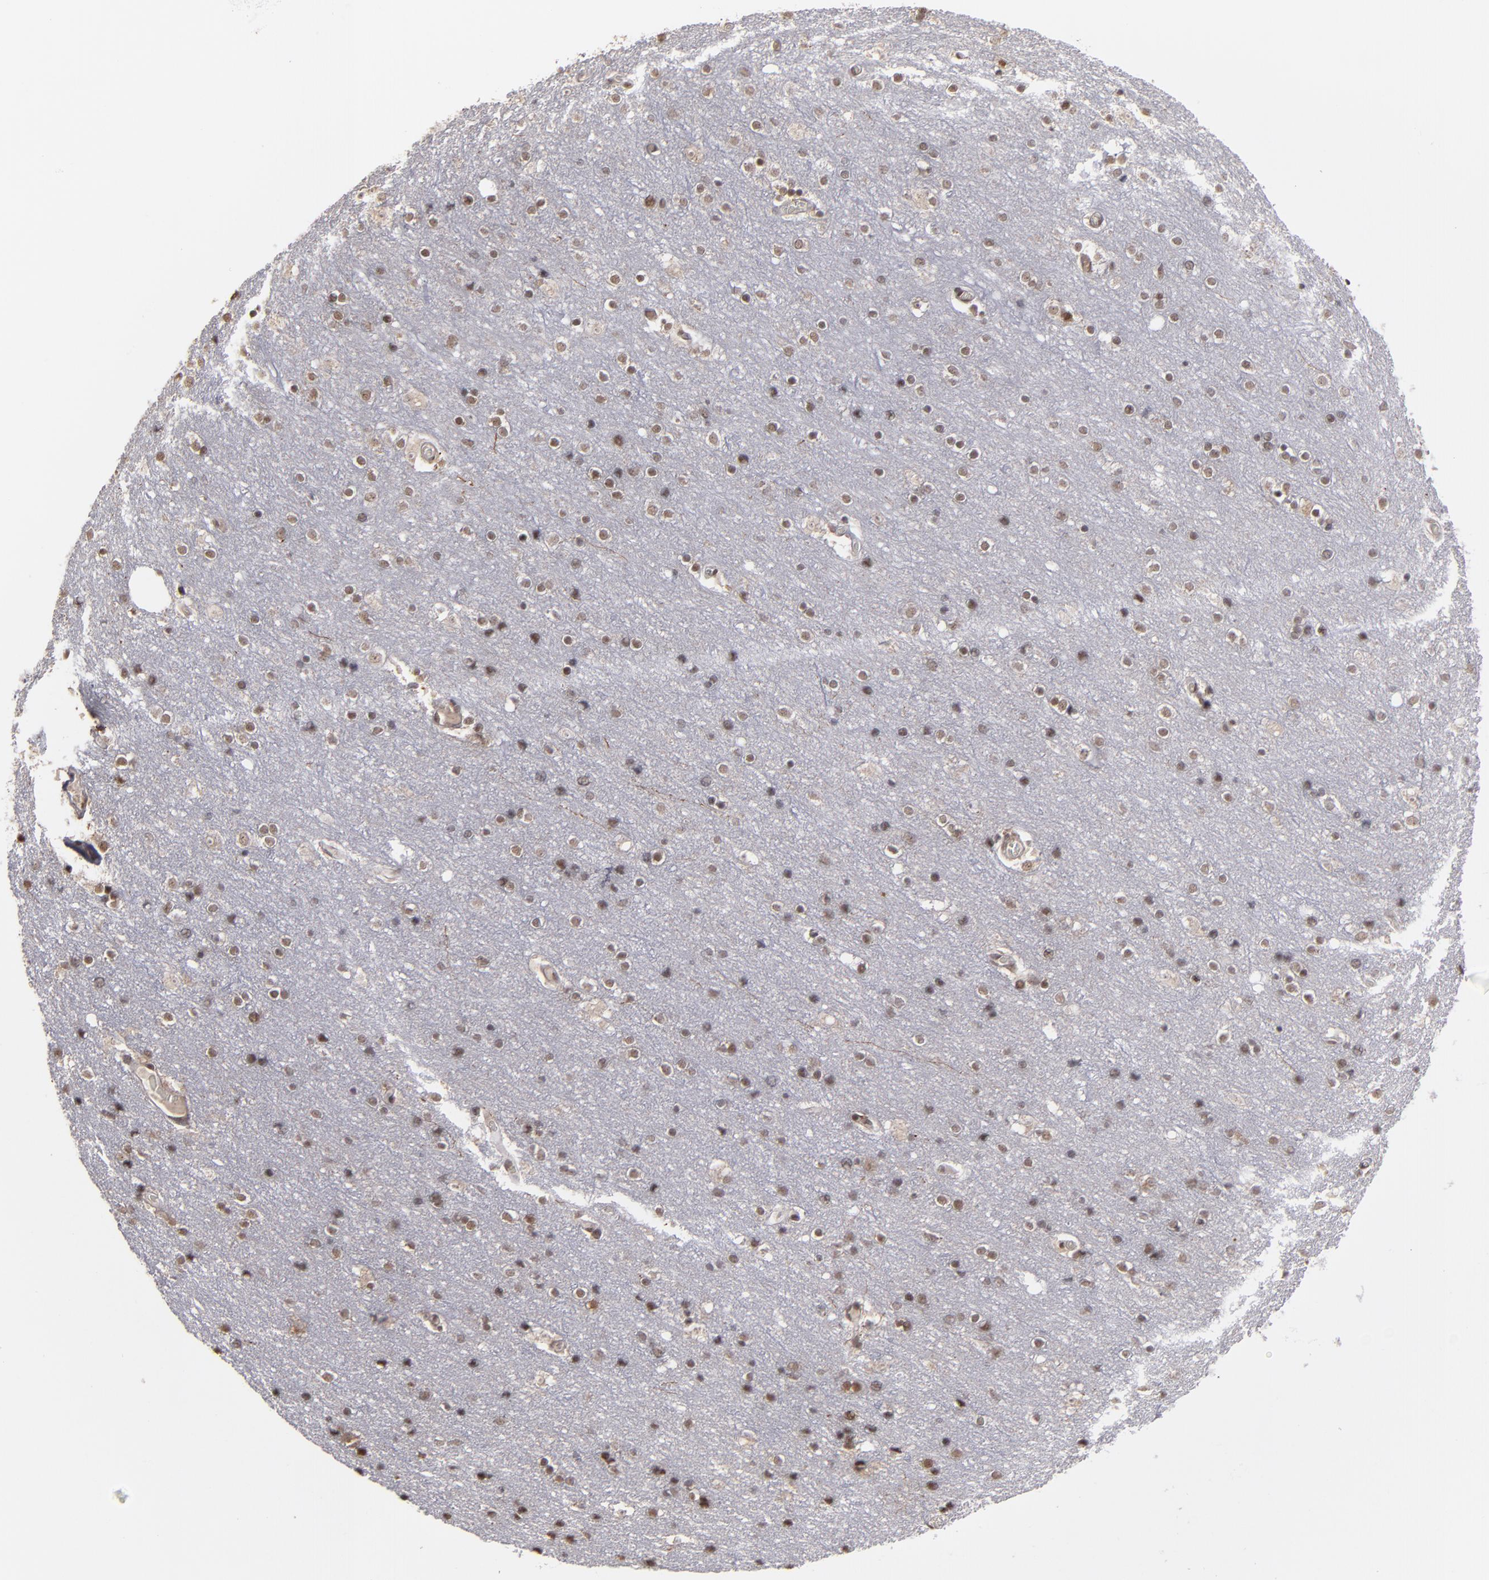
{"staining": {"intensity": "moderate", "quantity": ">75%", "location": "nuclear"}, "tissue": "cerebral cortex", "cell_type": "Endothelial cells", "image_type": "normal", "snomed": [{"axis": "morphology", "description": "Normal tissue, NOS"}, {"axis": "topography", "description": "Cerebral cortex"}], "caption": "Immunohistochemical staining of benign cerebral cortex shows moderate nuclear protein staining in about >75% of endothelial cells. The staining was performed using DAB (3,3'-diaminobenzidine), with brown indicating positive protein expression. Nuclei are stained blue with hematoxylin.", "gene": "ZNF75A", "patient": {"sex": "female", "age": 54}}